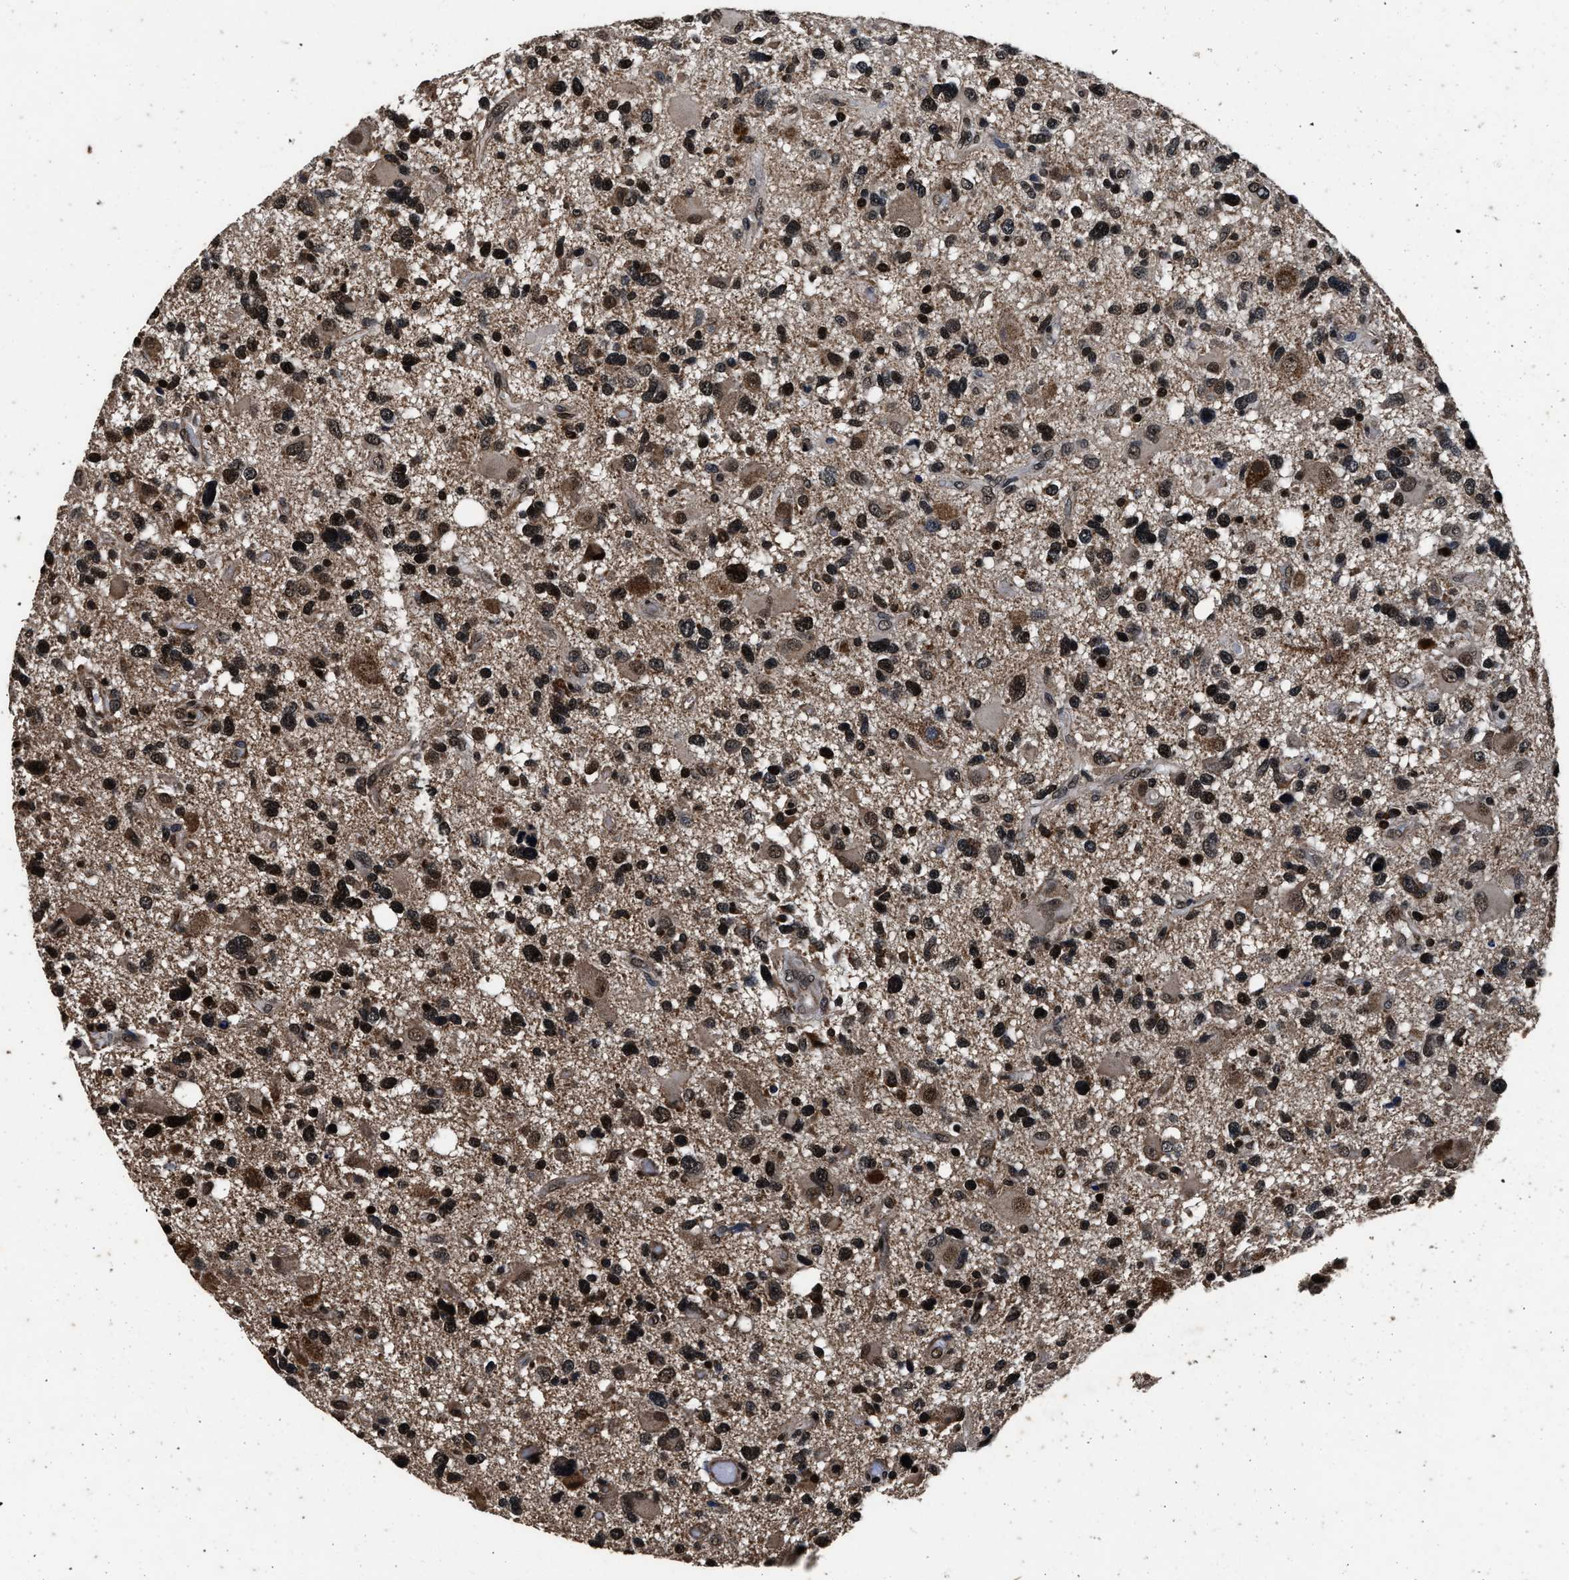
{"staining": {"intensity": "strong", "quantity": ">75%", "location": "nuclear"}, "tissue": "glioma", "cell_type": "Tumor cells", "image_type": "cancer", "snomed": [{"axis": "morphology", "description": "Glioma, malignant, High grade"}, {"axis": "topography", "description": "Brain"}], "caption": "The image exhibits a brown stain indicating the presence of a protein in the nuclear of tumor cells in malignant high-grade glioma. Nuclei are stained in blue.", "gene": "CSTF1", "patient": {"sex": "male", "age": 33}}